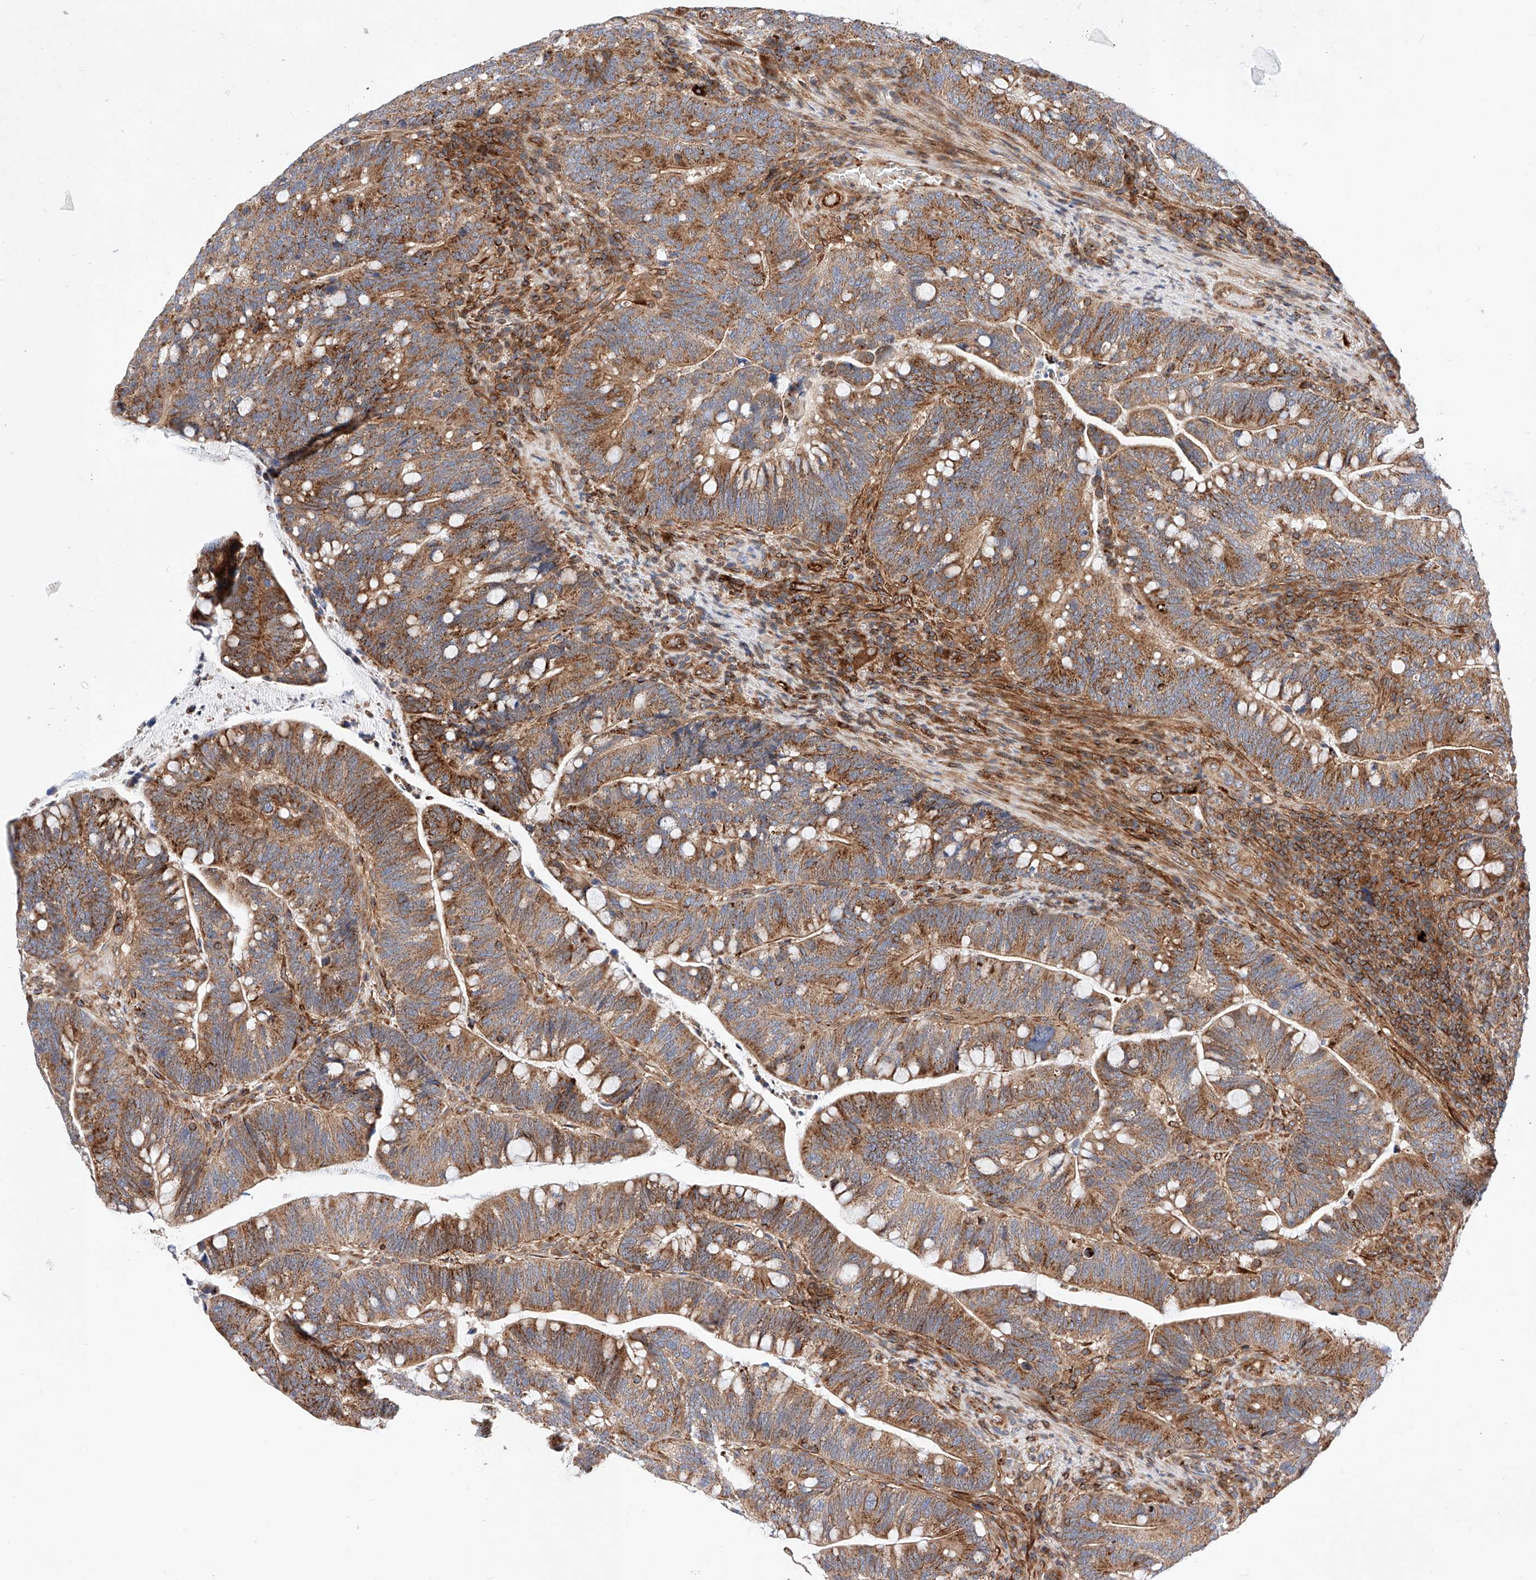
{"staining": {"intensity": "moderate", "quantity": ">75%", "location": "cytoplasmic/membranous"}, "tissue": "colorectal cancer", "cell_type": "Tumor cells", "image_type": "cancer", "snomed": [{"axis": "morphology", "description": "Adenocarcinoma, NOS"}, {"axis": "topography", "description": "Colon"}], "caption": "Immunohistochemical staining of colorectal cancer reveals medium levels of moderate cytoplasmic/membranous protein expression in about >75% of tumor cells. (Brightfield microscopy of DAB IHC at high magnification).", "gene": "NR1D1", "patient": {"sex": "female", "age": 66}}